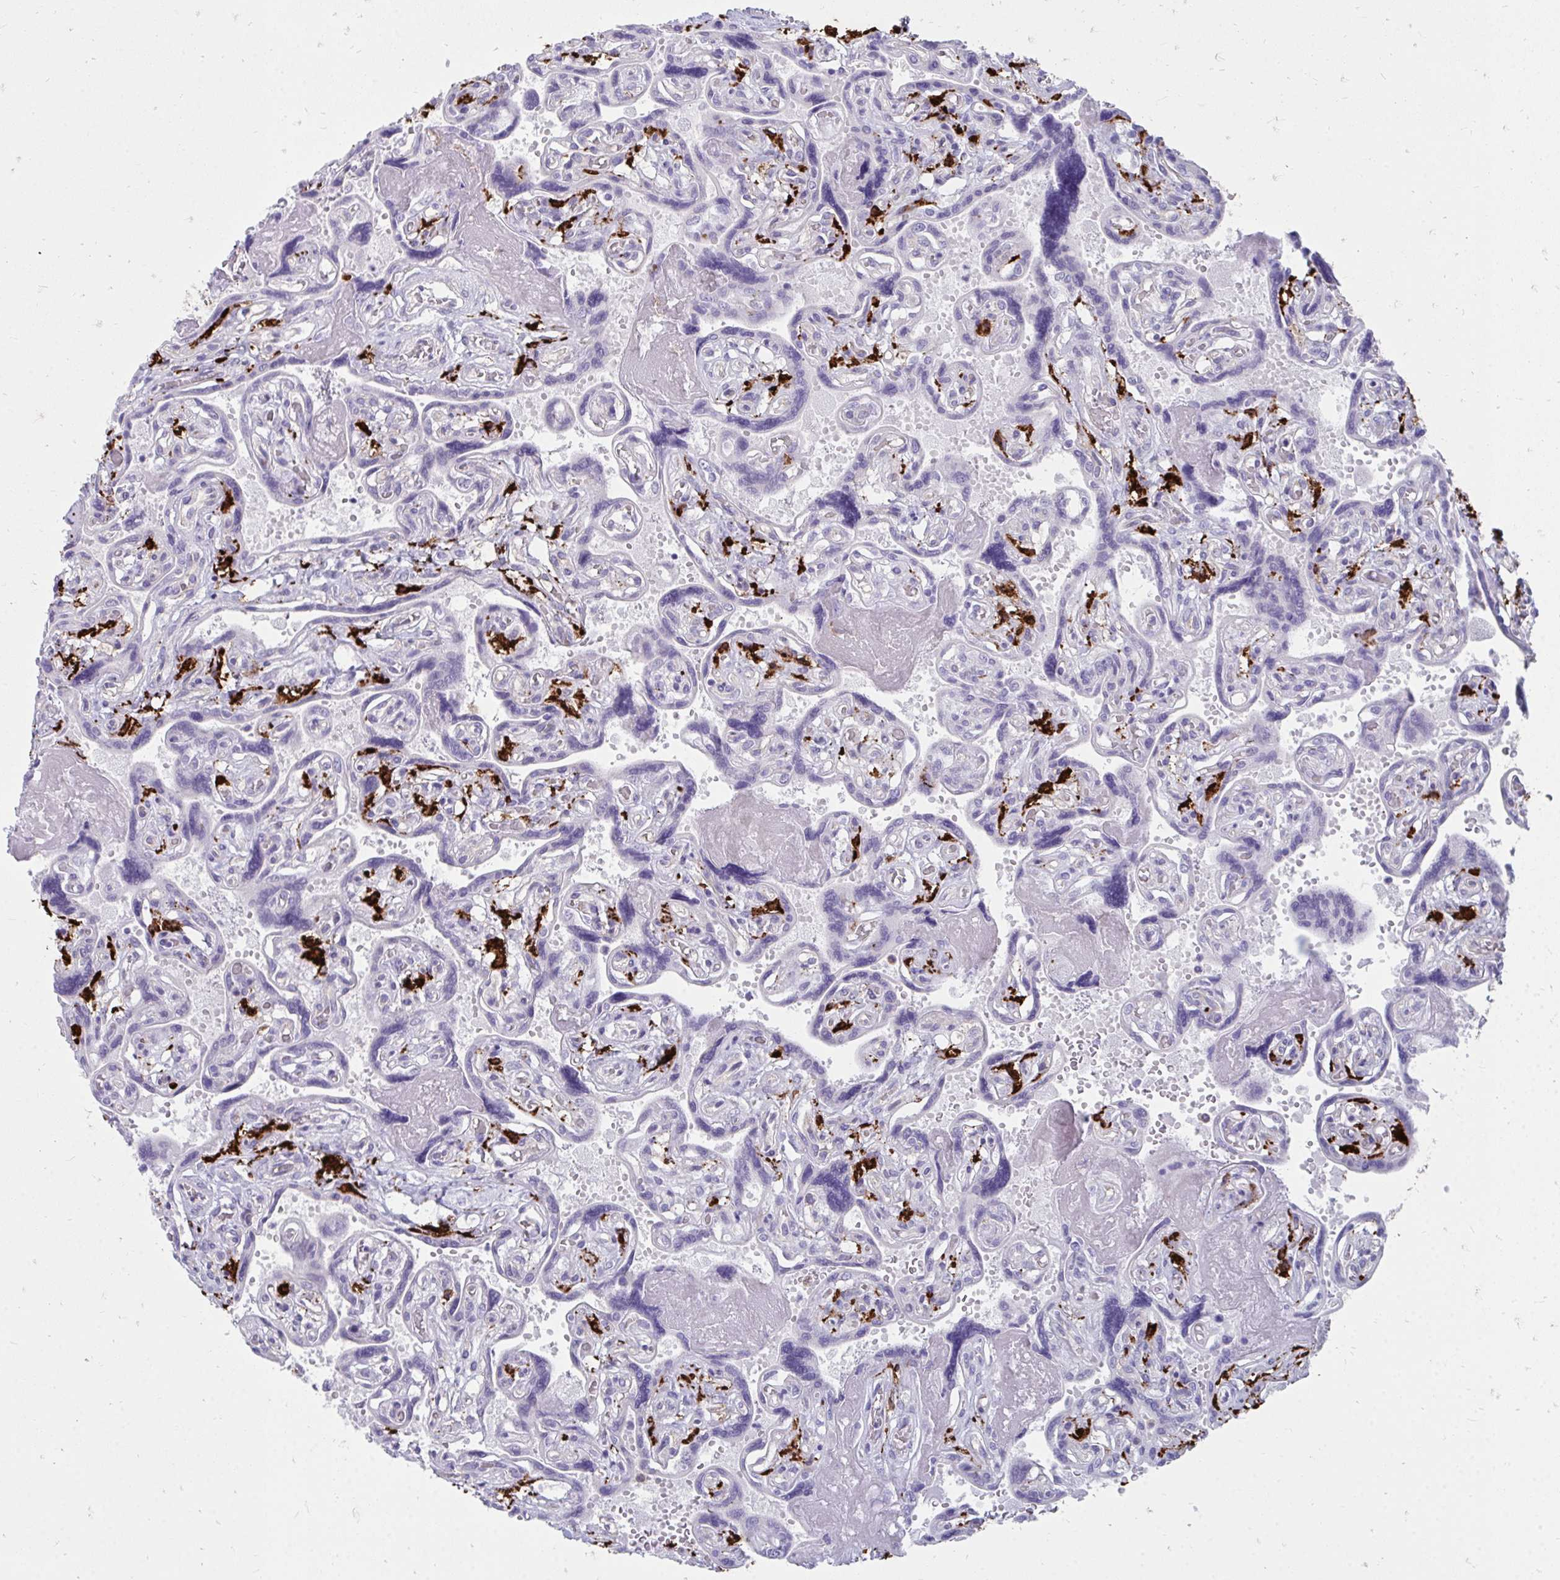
{"staining": {"intensity": "weak", "quantity": ">75%", "location": "cytoplasmic/membranous"}, "tissue": "placenta", "cell_type": "Decidual cells", "image_type": "normal", "snomed": [{"axis": "morphology", "description": "Normal tissue, NOS"}, {"axis": "topography", "description": "Placenta"}], "caption": "Immunohistochemical staining of unremarkable placenta exhibits weak cytoplasmic/membranous protein expression in about >75% of decidual cells.", "gene": "CD163", "patient": {"sex": "female", "age": 32}}